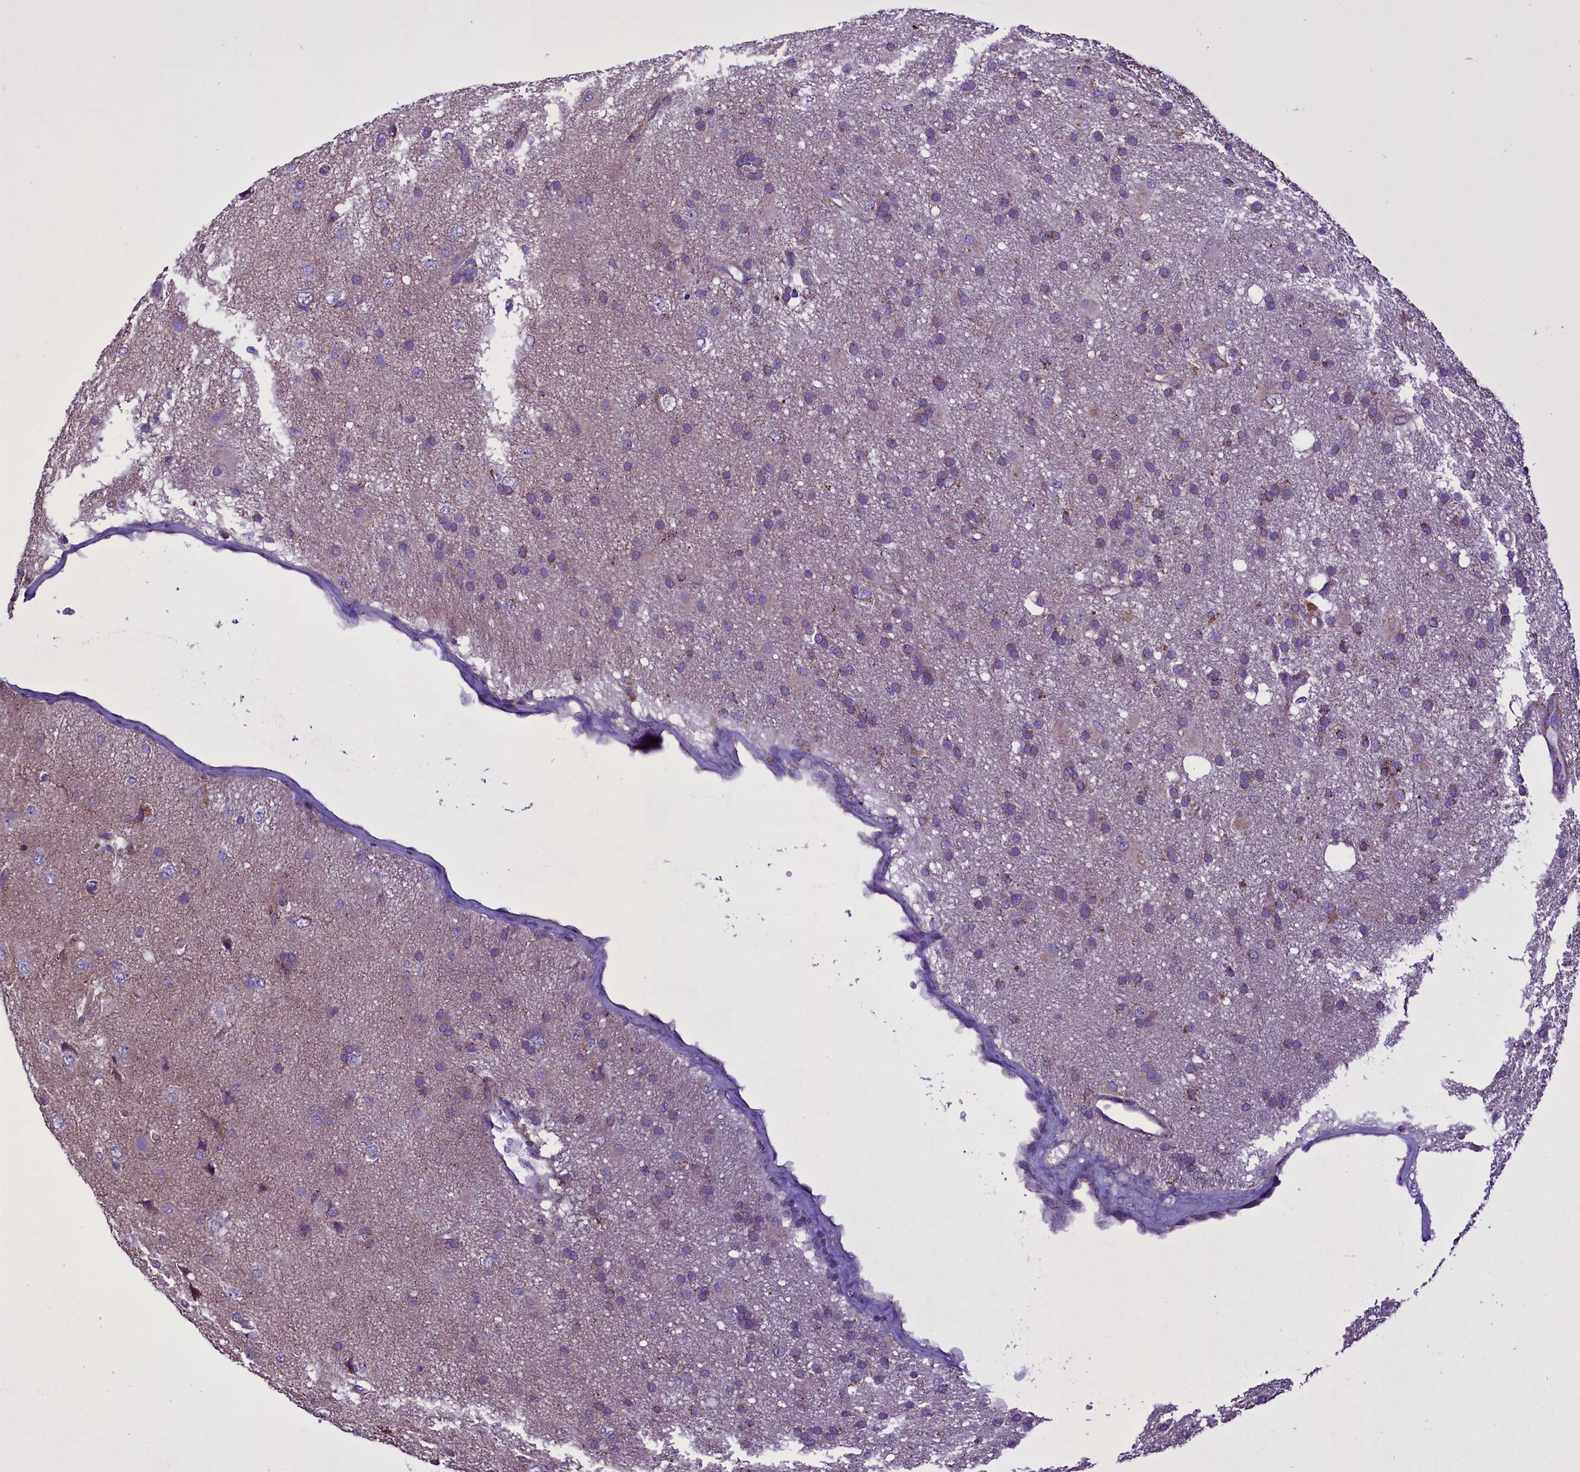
{"staining": {"intensity": "moderate", "quantity": "<25%", "location": "cytoplasmic/membranous"}, "tissue": "glioma", "cell_type": "Tumor cells", "image_type": "cancer", "snomed": [{"axis": "morphology", "description": "Glioma, malignant, High grade"}, {"axis": "topography", "description": "Brain"}], "caption": "Immunohistochemical staining of human malignant glioma (high-grade) exhibits low levels of moderate cytoplasmic/membranous protein staining in about <25% of tumor cells.", "gene": "ICA1L", "patient": {"sex": "male", "age": 77}}